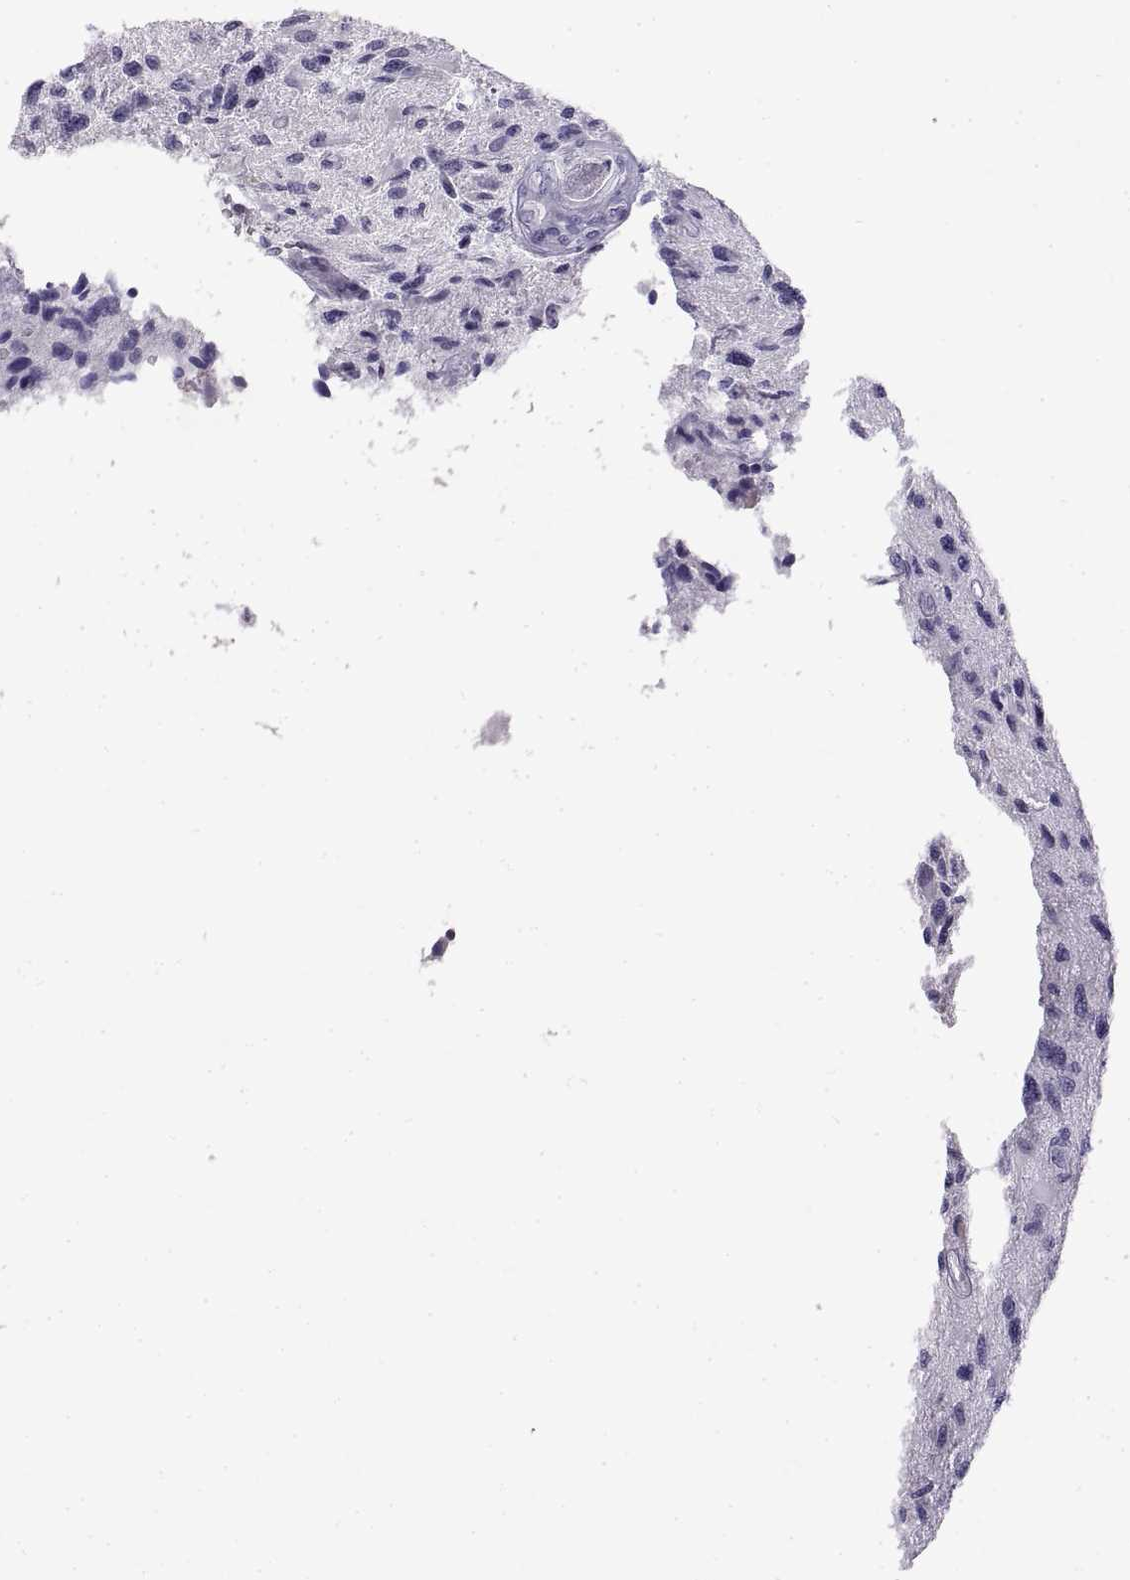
{"staining": {"intensity": "negative", "quantity": "none", "location": "none"}, "tissue": "glioma", "cell_type": "Tumor cells", "image_type": "cancer", "snomed": [{"axis": "morphology", "description": "Glioma, malignant, NOS"}, {"axis": "morphology", "description": "Glioma, malignant, High grade"}, {"axis": "topography", "description": "Brain"}], "caption": "Immunohistochemistry micrograph of human glioma (malignant) stained for a protein (brown), which demonstrates no expression in tumor cells. (DAB (3,3'-diaminobenzidine) IHC, high magnification).", "gene": "RLBP1", "patient": {"sex": "female", "age": 71}}